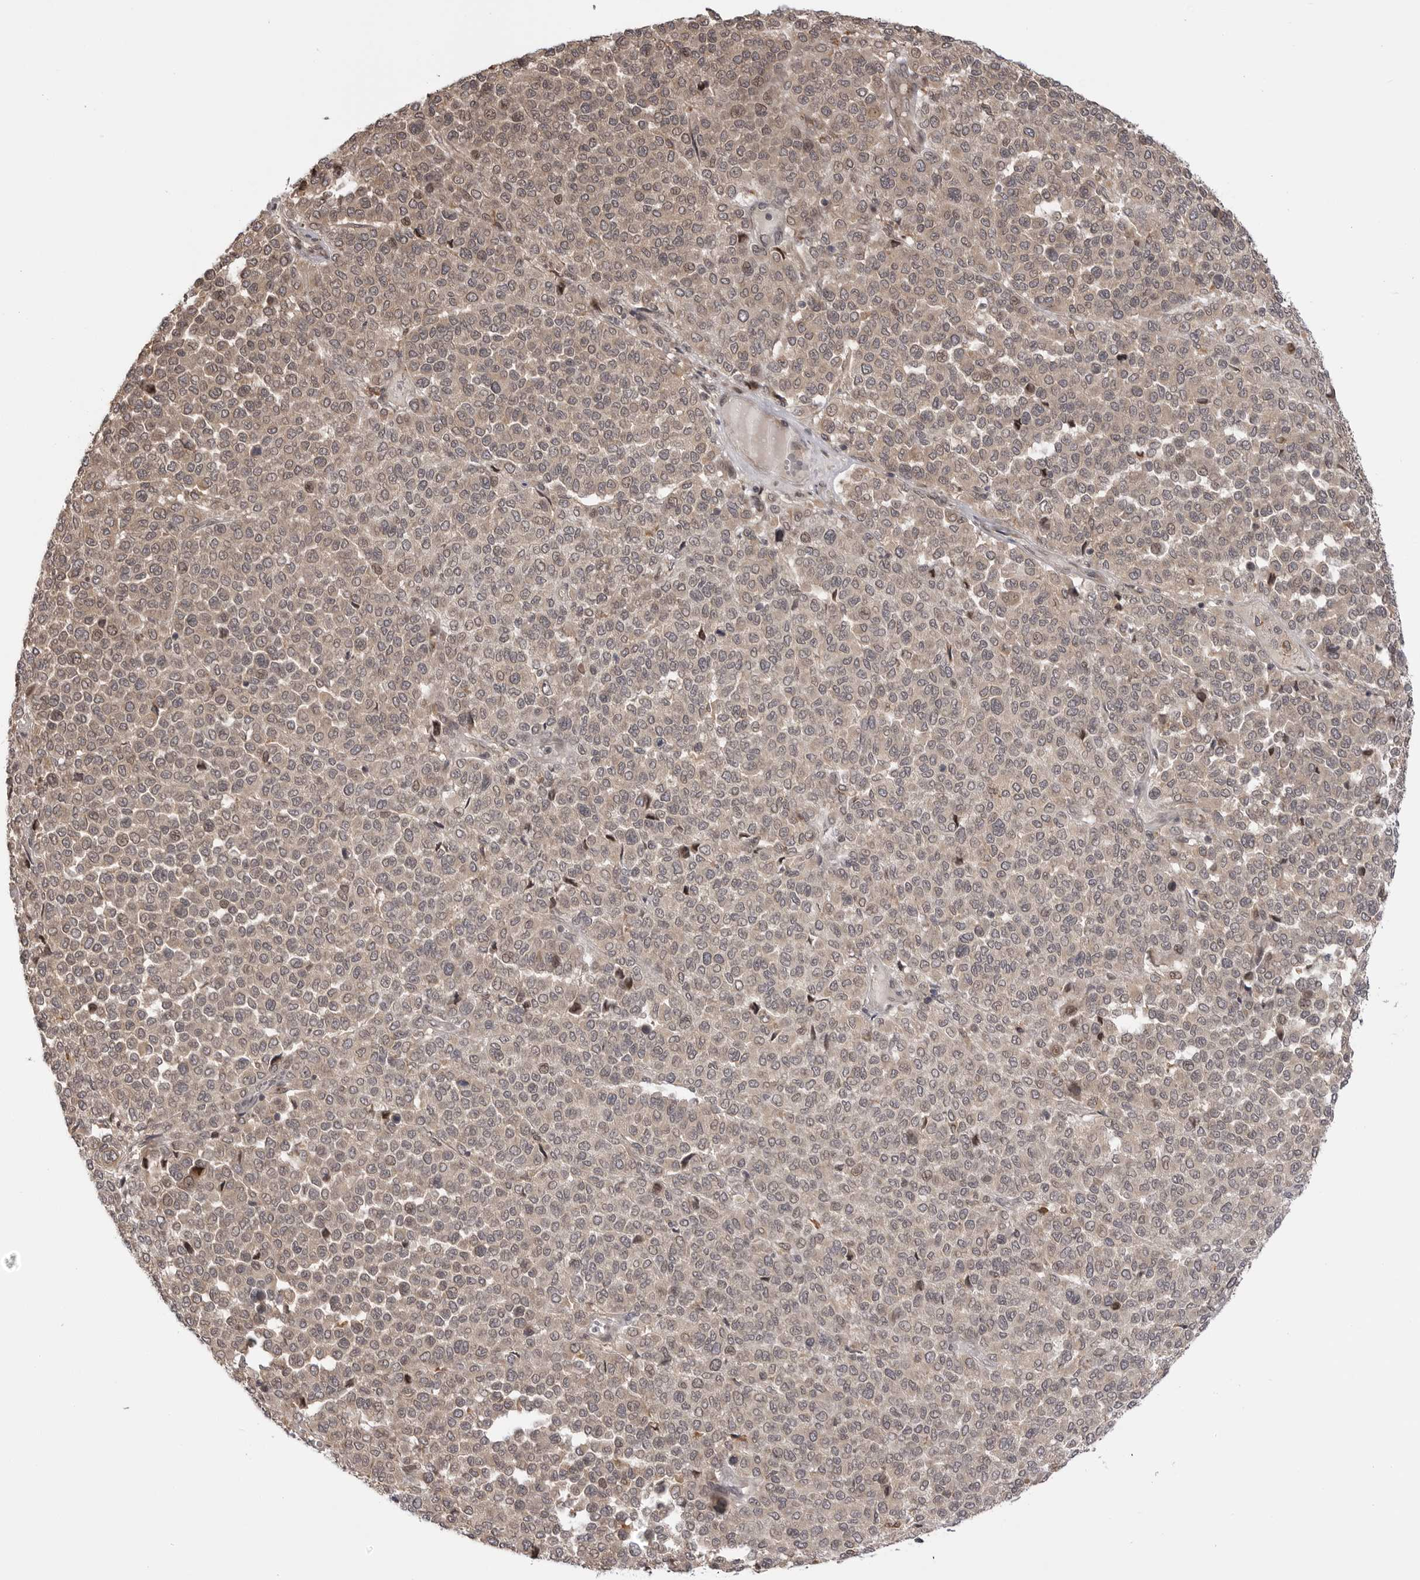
{"staining": {"intensity": "weak", "quantity": "25%-75%", "location": "cytoplasmic/membranous"}, "tissue": "melanoma", "cell_type": "Tumor cells", "image_type": "cancer", "snomed": [{"axis": "morphology", "description": "Malignant melanoma, Metastatic site"}, {"axis": "topography", "description": "Pancreas"}], "caption": "Melanoma stained with immunohistochemistry displays weak cytoplasmic/membranous positivity in approximately 25%-75% of tumor cells. (DAB IHC with brightfield microscopy, high magnification).", "gene": "PTK2B", "patient": {"sex": "female", "age": 30}}